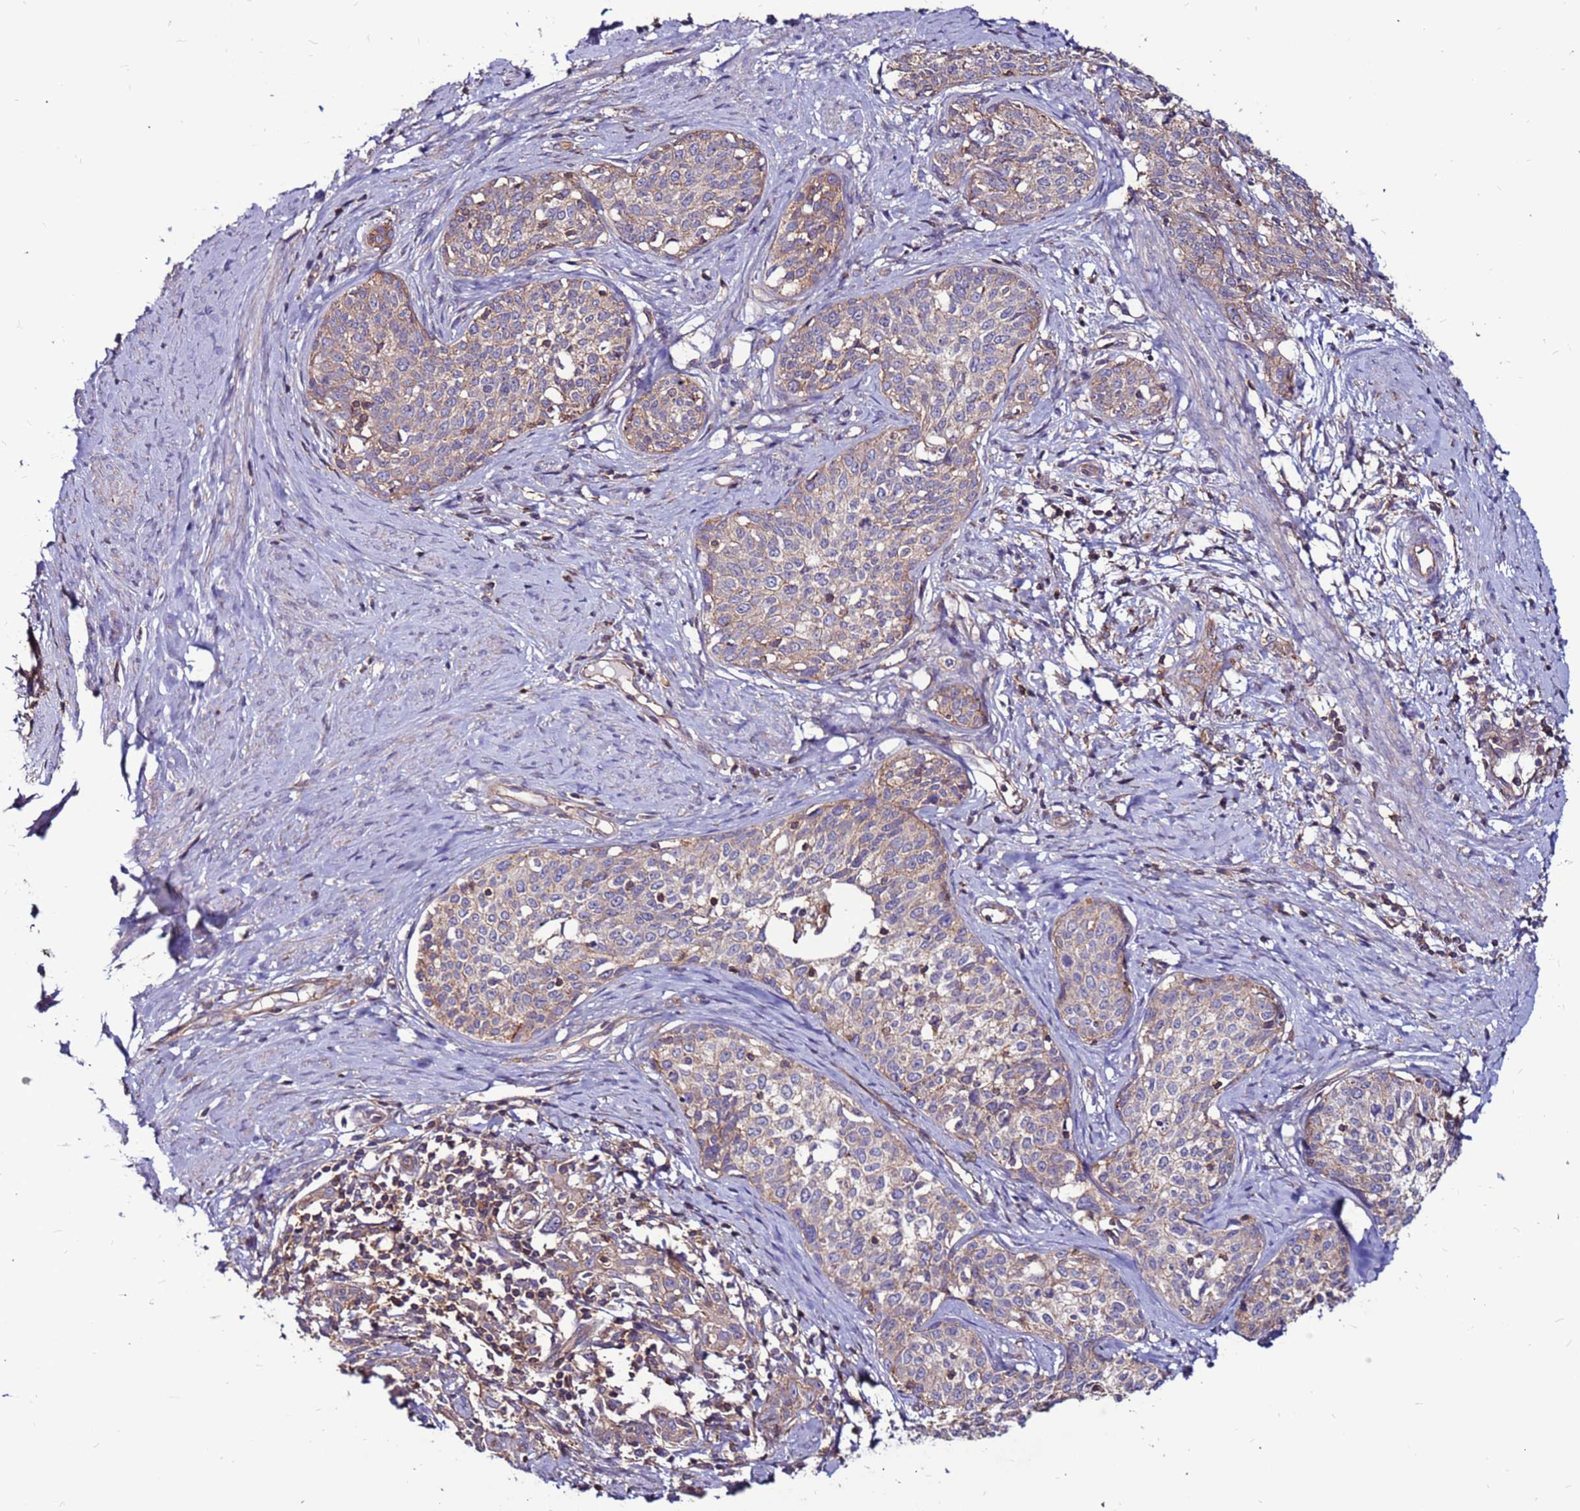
{"staining": {"intensity": "weak", "quantity": "25%-75%", "location": "cytoplasmic/membranous"}, "tissue": "cervical cancer", "cell_type": "Tumor cells", "image_type": "cancer", "snomed": [{"axis": "morphology", "description": "Squamous cell carcinoma, NOS"}, {"axis": "morphology", "description": "Adenocarcinoma, NOS"}, {"axis": "topography", "description": "Cervix"}], "caption": "Weak cytoplasmic/membranous staining for a protein is seen in about 25%-75% of tumor cells of cervical cancer using immunohistochemistry (IHC).", "gene": "NRN1L", "patient": {"sex": "female", "age": 52}}